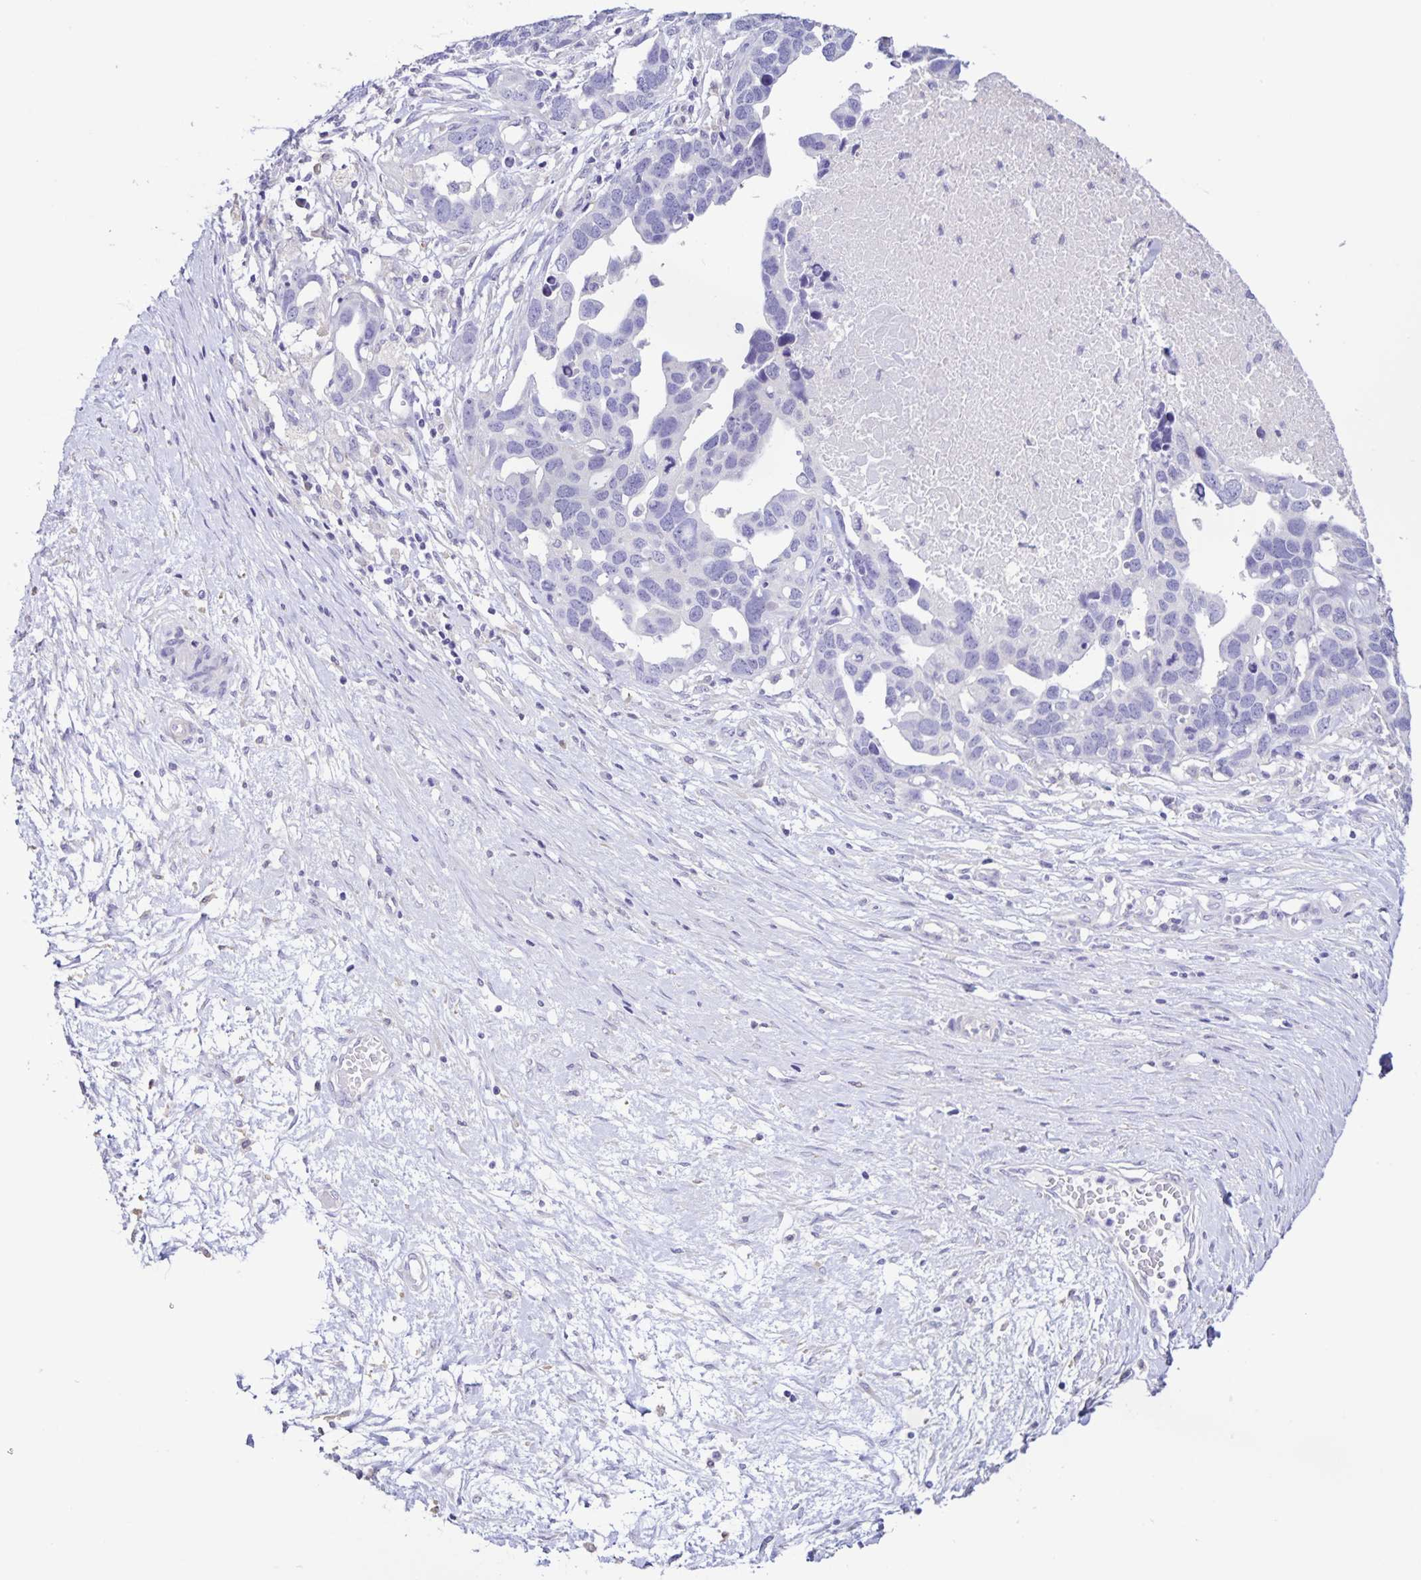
{"staining": {"intensity": "negative", "quantity": "none", "location": "none"}, "tissue": "ovarian cancer", "cell_type": "Tumor cells", "image_type": "cancer", "snomed": [{"axis": "morphology", "description": "Cystadenocarcinoma, serous, NOS"}, {"axis": "topography", "description": "Ovary"}], "caption": "The IHC image has no significant staining in tumor cells of ovarian cancer tissue. (Brightfield microscopy of DAB immunohistochemistry (IHC) at high magnification).", "gene": "BOLL", "patient": {"sex": "female", "age": 54}}